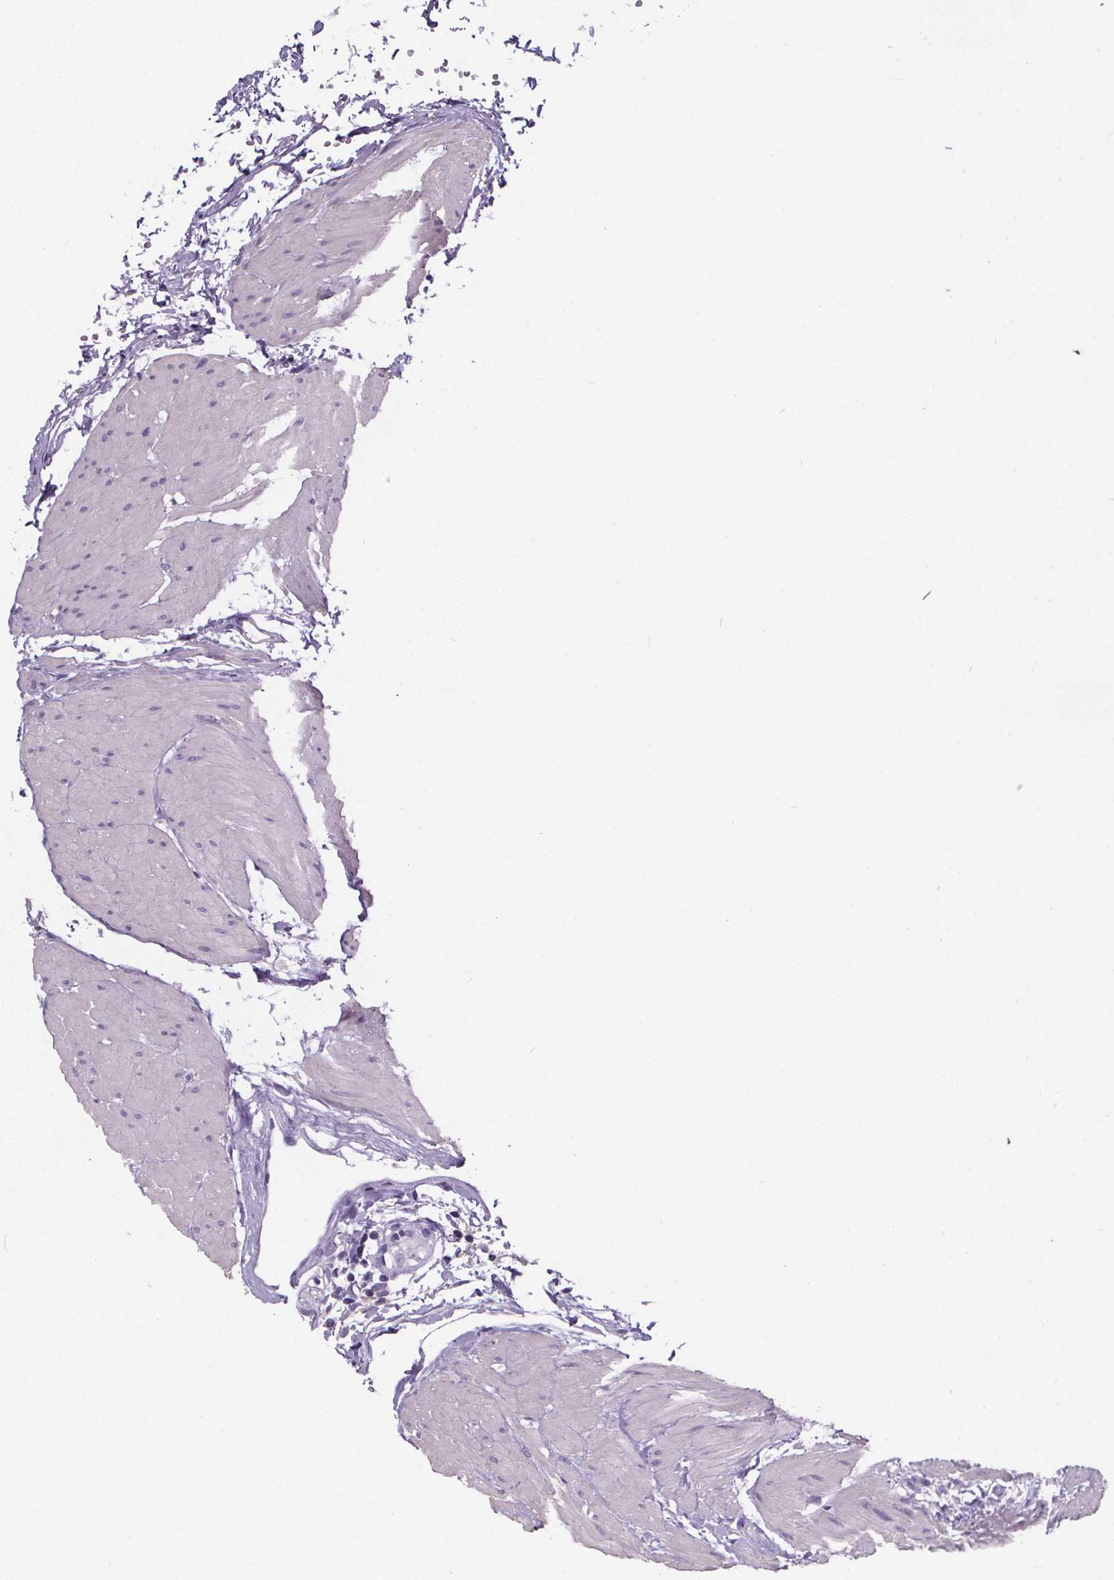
{"staining": {"intensity": "negative", "quantity": "none", "location": "none"}, "tissue": "urinary bladder", "cell_type": "Urothelial cells", "image_type": "normal", "snomed": [{"axis": "morphology", "description": "Normal tissue, NOS"}, {"axis": "topography", "description": "Urinary bladder"}], "caption": "IHC histopathology image of benign urinary bladder: urinary bladder stained with DAB (3,3'-diaminobenzidine) reveals no significant protein positivity in urothelial cells. (Stains: DAB (3,3'-diaminobenzidine) immunohistochemistry (IHC) with hematoxylin counter stain, Microscopy: brightfield microscopy at high magnification).", "gene": "ATP6V1D", "patient": {"sex": "male", "age": 64}}